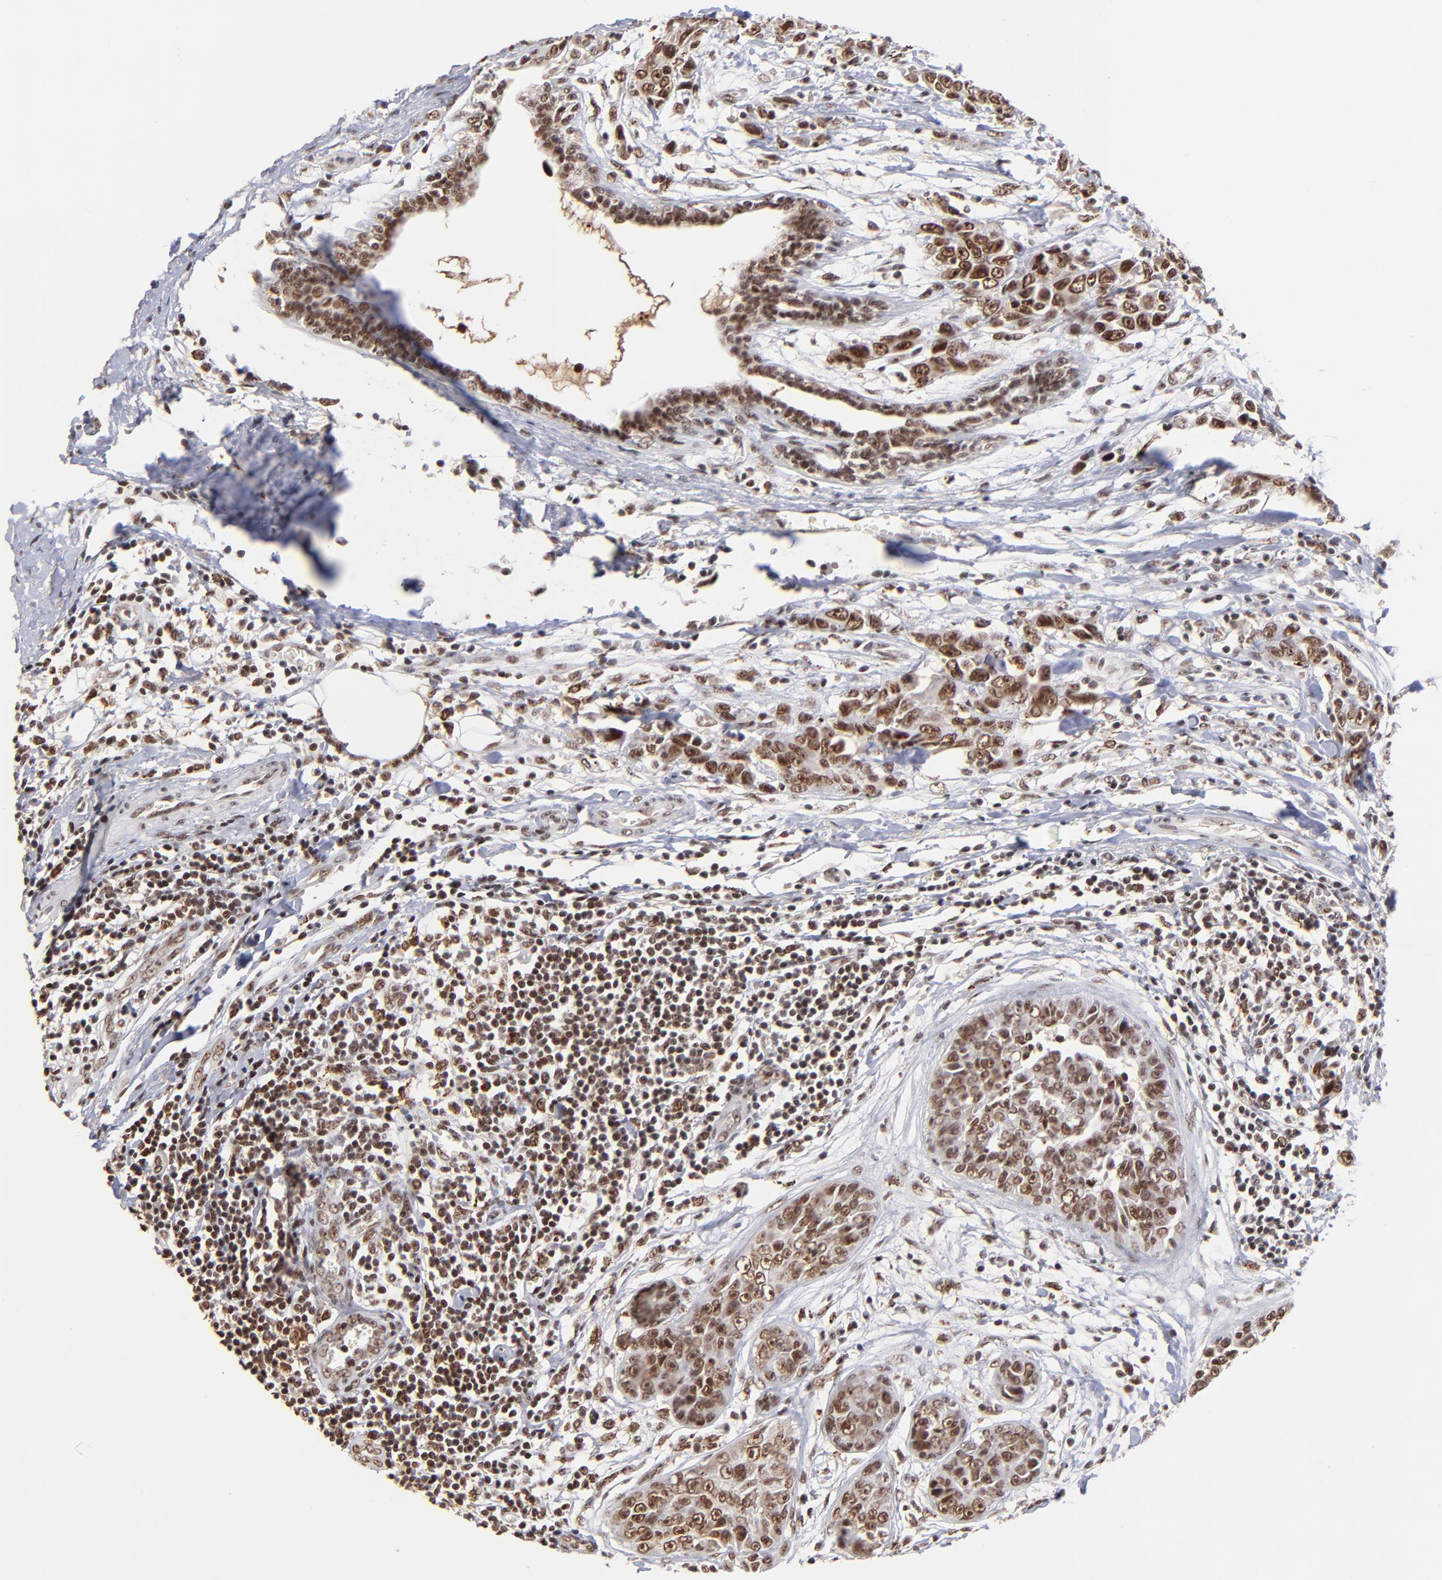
{"staining": {"intensity": "moderate", "quantity": ">75%", "location": "cytoplasmic/membranous,nuclear"}, "tissue": "breast cancer", "cell_type": "Tumor cells", "image_type": "cancer", "snomed": [{"axis": "morphology", "description": "Duct carcinoma"}, {"axis": "topography", "description": "Breast"}], "caption": "The micrograph demonstrates immunohistochemical staining of breast cancer. There is moderate cytoplasmic/membranous and nuclear positivity is seen in about >75% of tumor cells. The protein of interest is shown in brown color, while the nuclei are stained blue.", "gene": "ZNF146", "patient": {"sex": "female", "age": 50}}